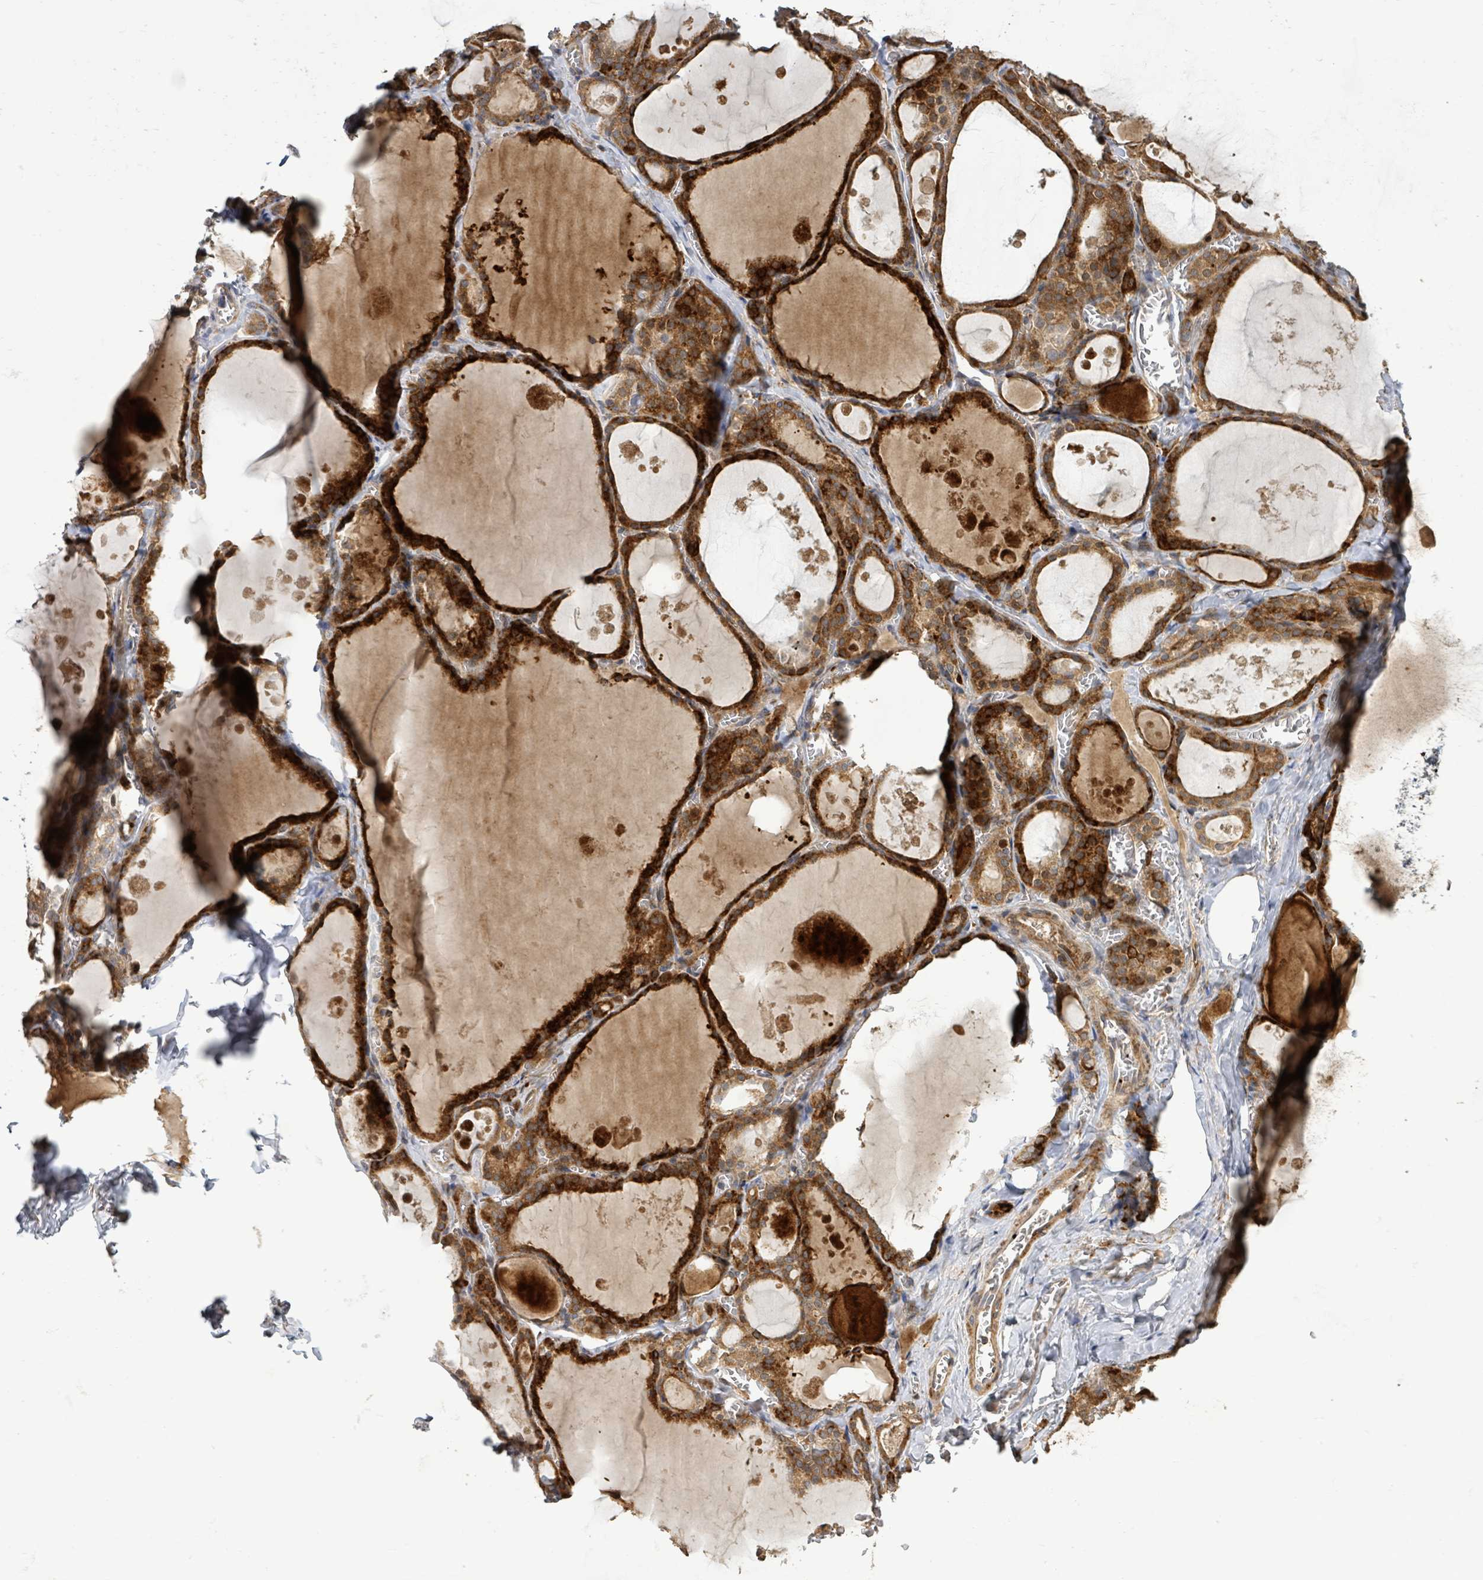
{"staining": {"intensity": "strong", "quantity": ">75%", "location": "cytoplasmic/membranous"}, "tissue": "thyroid gland", "cell_type": "Glandular cells", "image_type": "normal", "snomed": [{"axis": "morphology", "description": "Normal tissue, NOS"}, {"axis": "topography", "description": "Thyroid gland"}], "caption": "Immunohistochemistry (IHC) staining of normal thyroid gland, which reveals high levels of strong cytoplasmic/membranous expression in about >75% of glandular cells indicating strong cytoplasmic/membranous protein expression. The staining was performed using DAB (3,3'-diaminobenzidine) (brown) for protein detection and nuclei were counterstained in hematoxylin (blue).", "gene": "STARD4", "patient": {"sex": "male", "age": 56}}